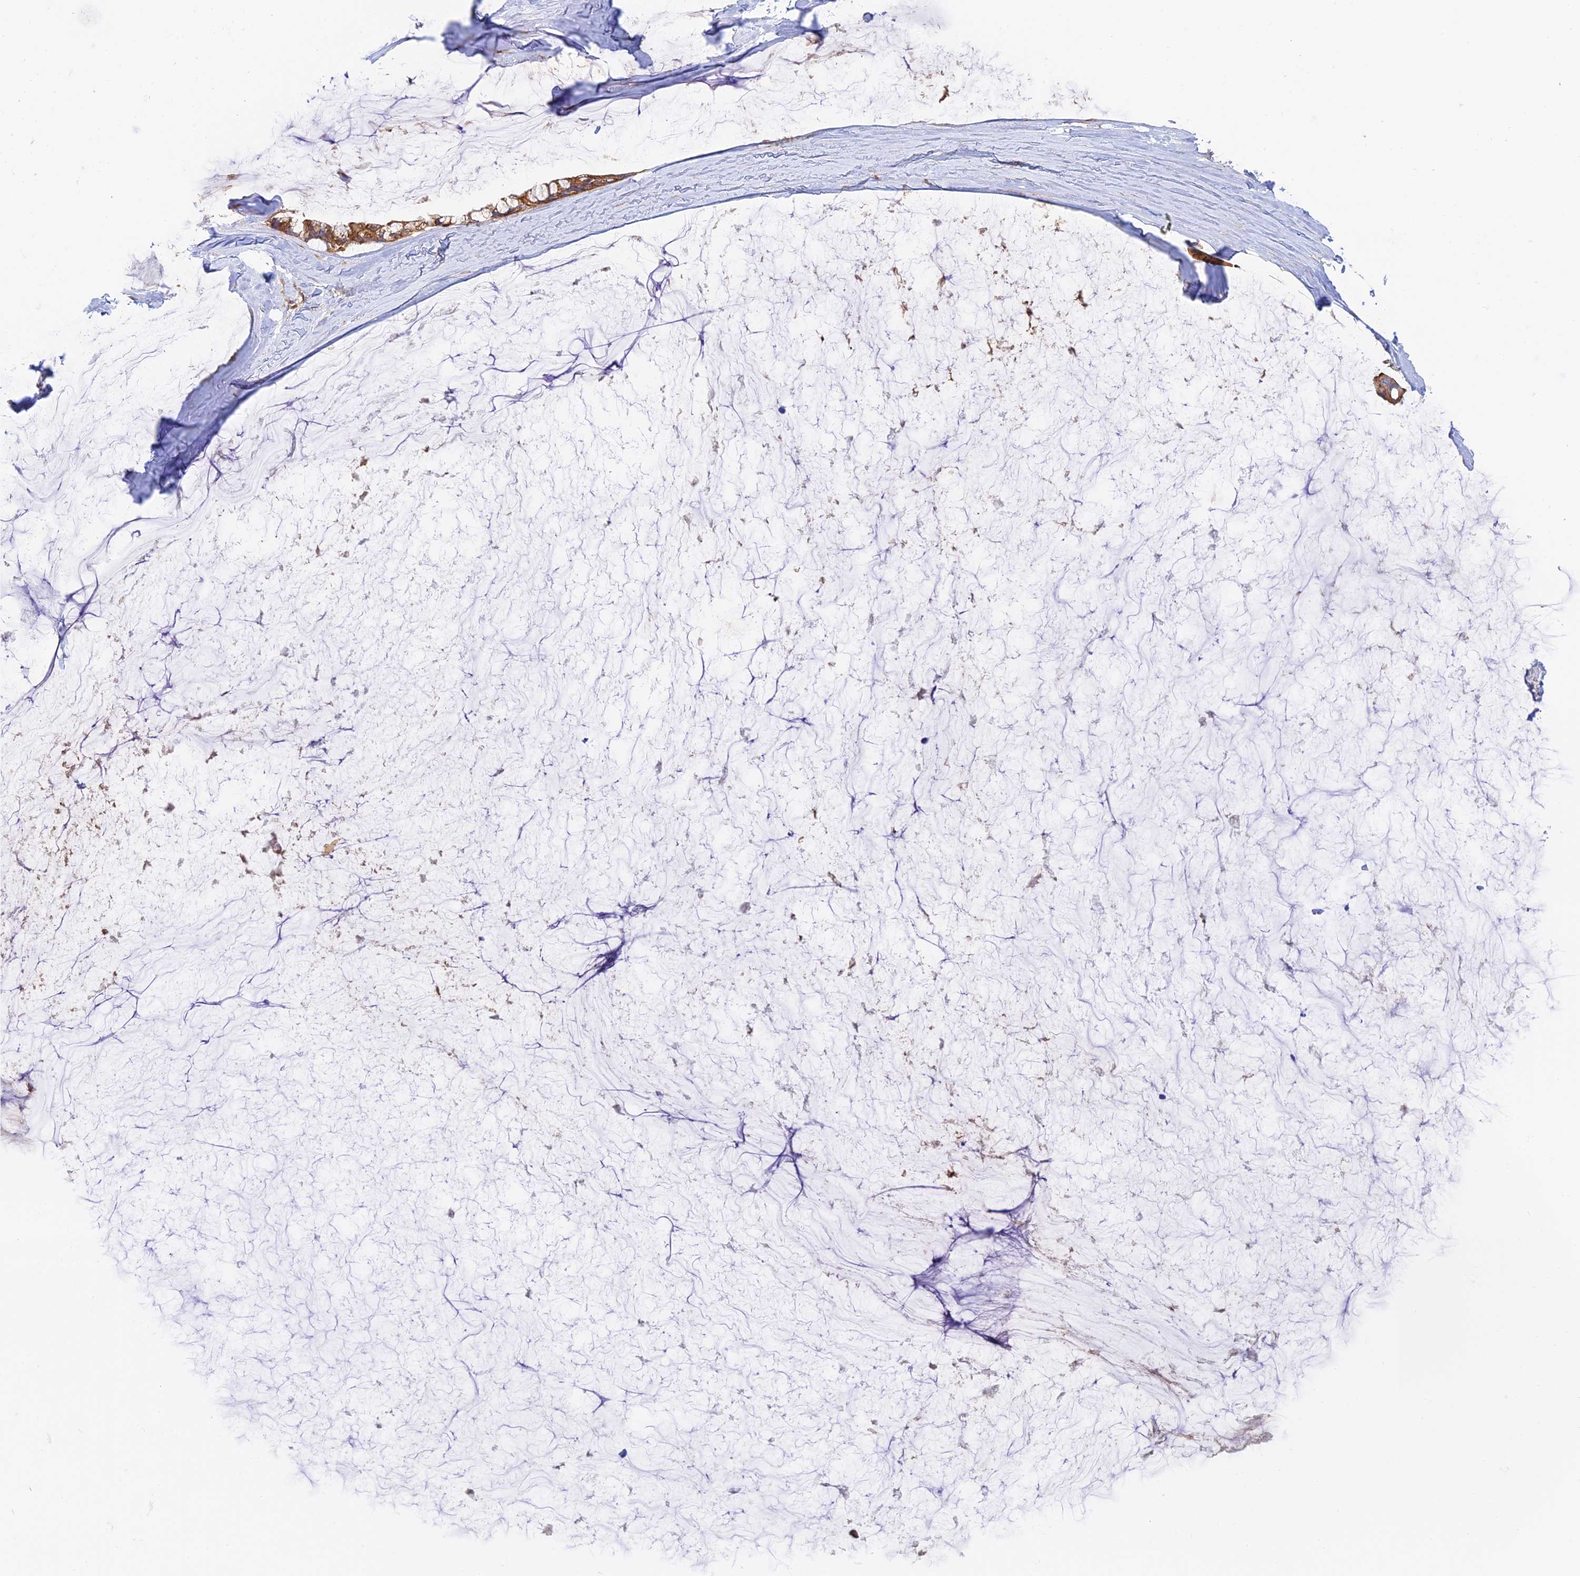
{"staining": {"intensity": "moderate", "quantity": ">75%", "location": "cytoplasmic/membranous"}, "tissue": "ovarian cancer", "cell_type": "Tumor cells", "image_type": "cancer", "snomed": [{"axis": "morphology", "description": "Cystadenocarcinoma, mucinous, NOS"}, {"axis": "topography", "description": "Ovary"}], "caption": "A high-resolution image shows immunohistochemistry staining of ovarian mucinous cystadenocarcinoma, which exhibits moderate cytoplasmic/membranous positivity in approximately >75% of tumor cells.", "gene": "GOLGA3", "patient": {"sex": "female", "age": 39}}